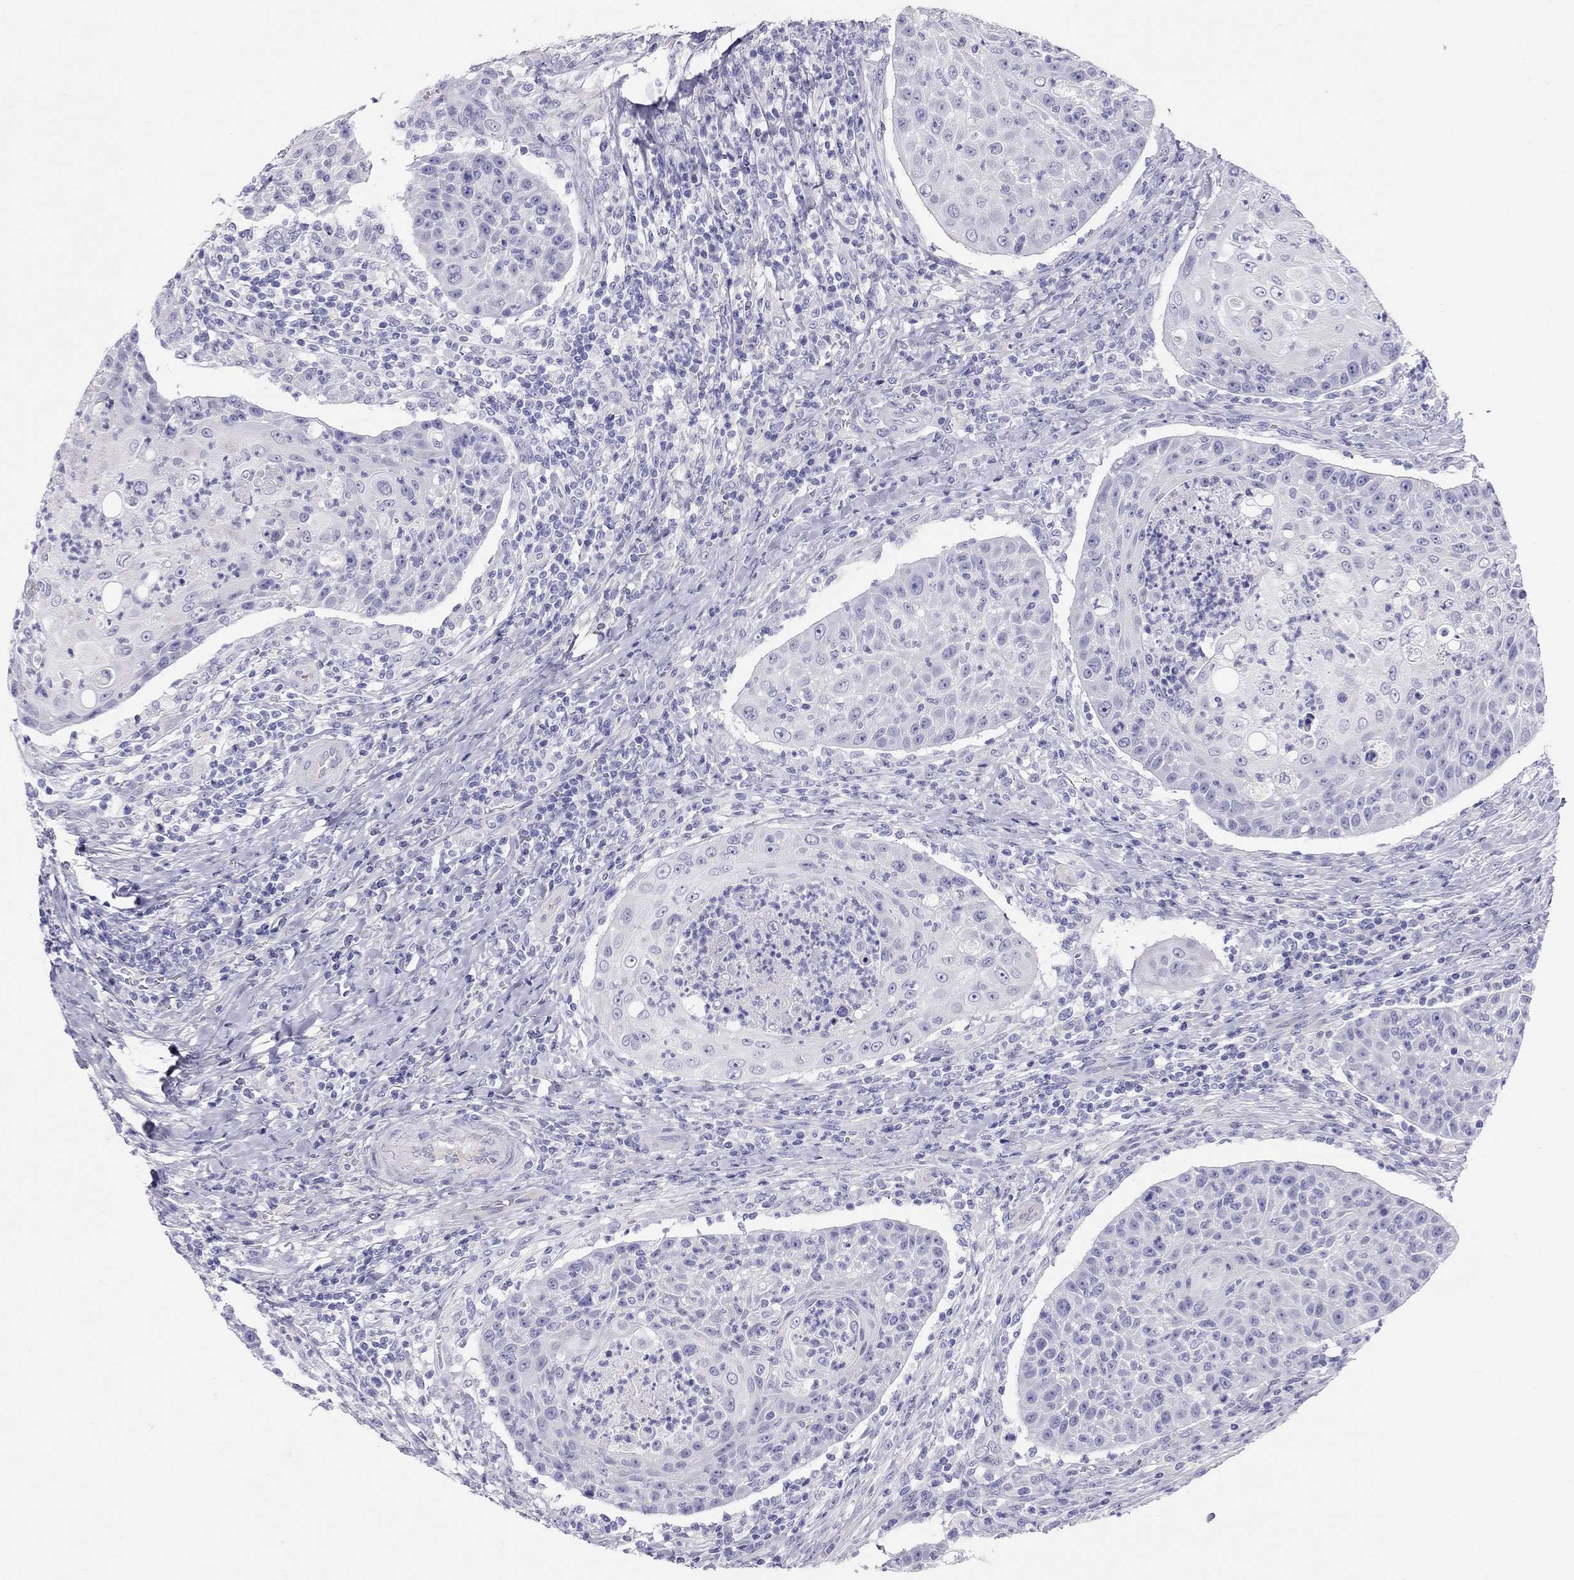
{"staining": {"intensity": "negative", "quantity": "none", "location": "none"}, "tissue": "head and neck cancer", "cell_type": "Tumor cells", "image_type": "cancer", "snomed": [{"axis": "morphology", "description": "Squamous cell carcinoma, NOS"}, {"axis": "topography", "description": "Head-Neck"}], "caption": "A high-resolution image shows IHC staining of head and neck squamous cell carcinoma, which reveals no significant expression in tumor cells.", "gene": "PSMB11", "patient": {"sex": "male", "age": 69}}